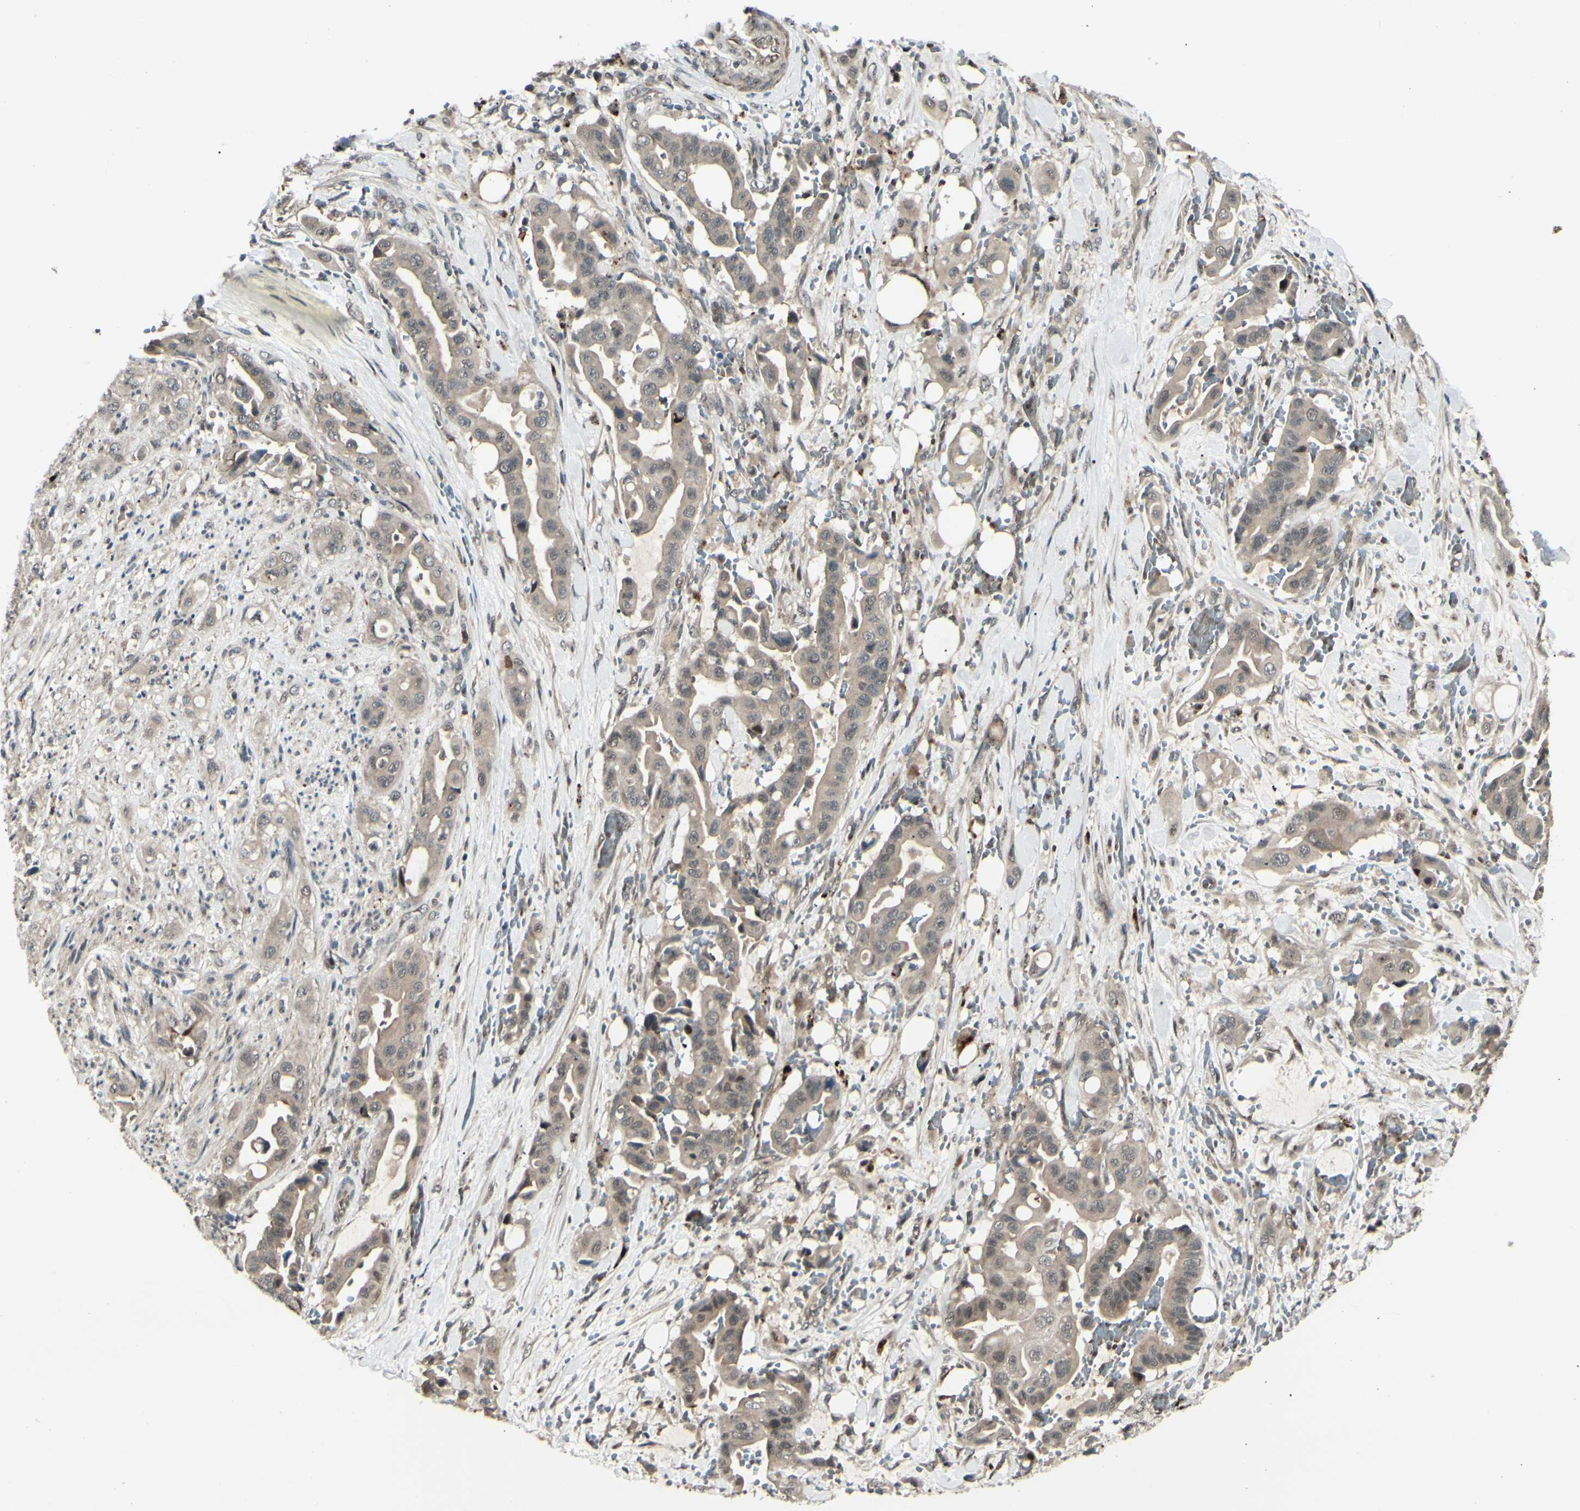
{"staining": {"intensity": "weak", "quantity": ">75%", "location": "cytoplasmic/membranous"}, "tissue": "liver cancer", "cell_type": "Tumor cells", "image_type": "cancer", "snomed": [{"axis": "morphology", "description": "Cholangiocarcinoma"}, {"axis": "topography", "description": "Liver"}], "caption": "Protein expression analysis of liver cancer reveals weak cytoplasmic/membranous positivity in approximately >75% of tumor cells.", "gene": "MLF2", "patient": {"sex": "female", "age": 61}}